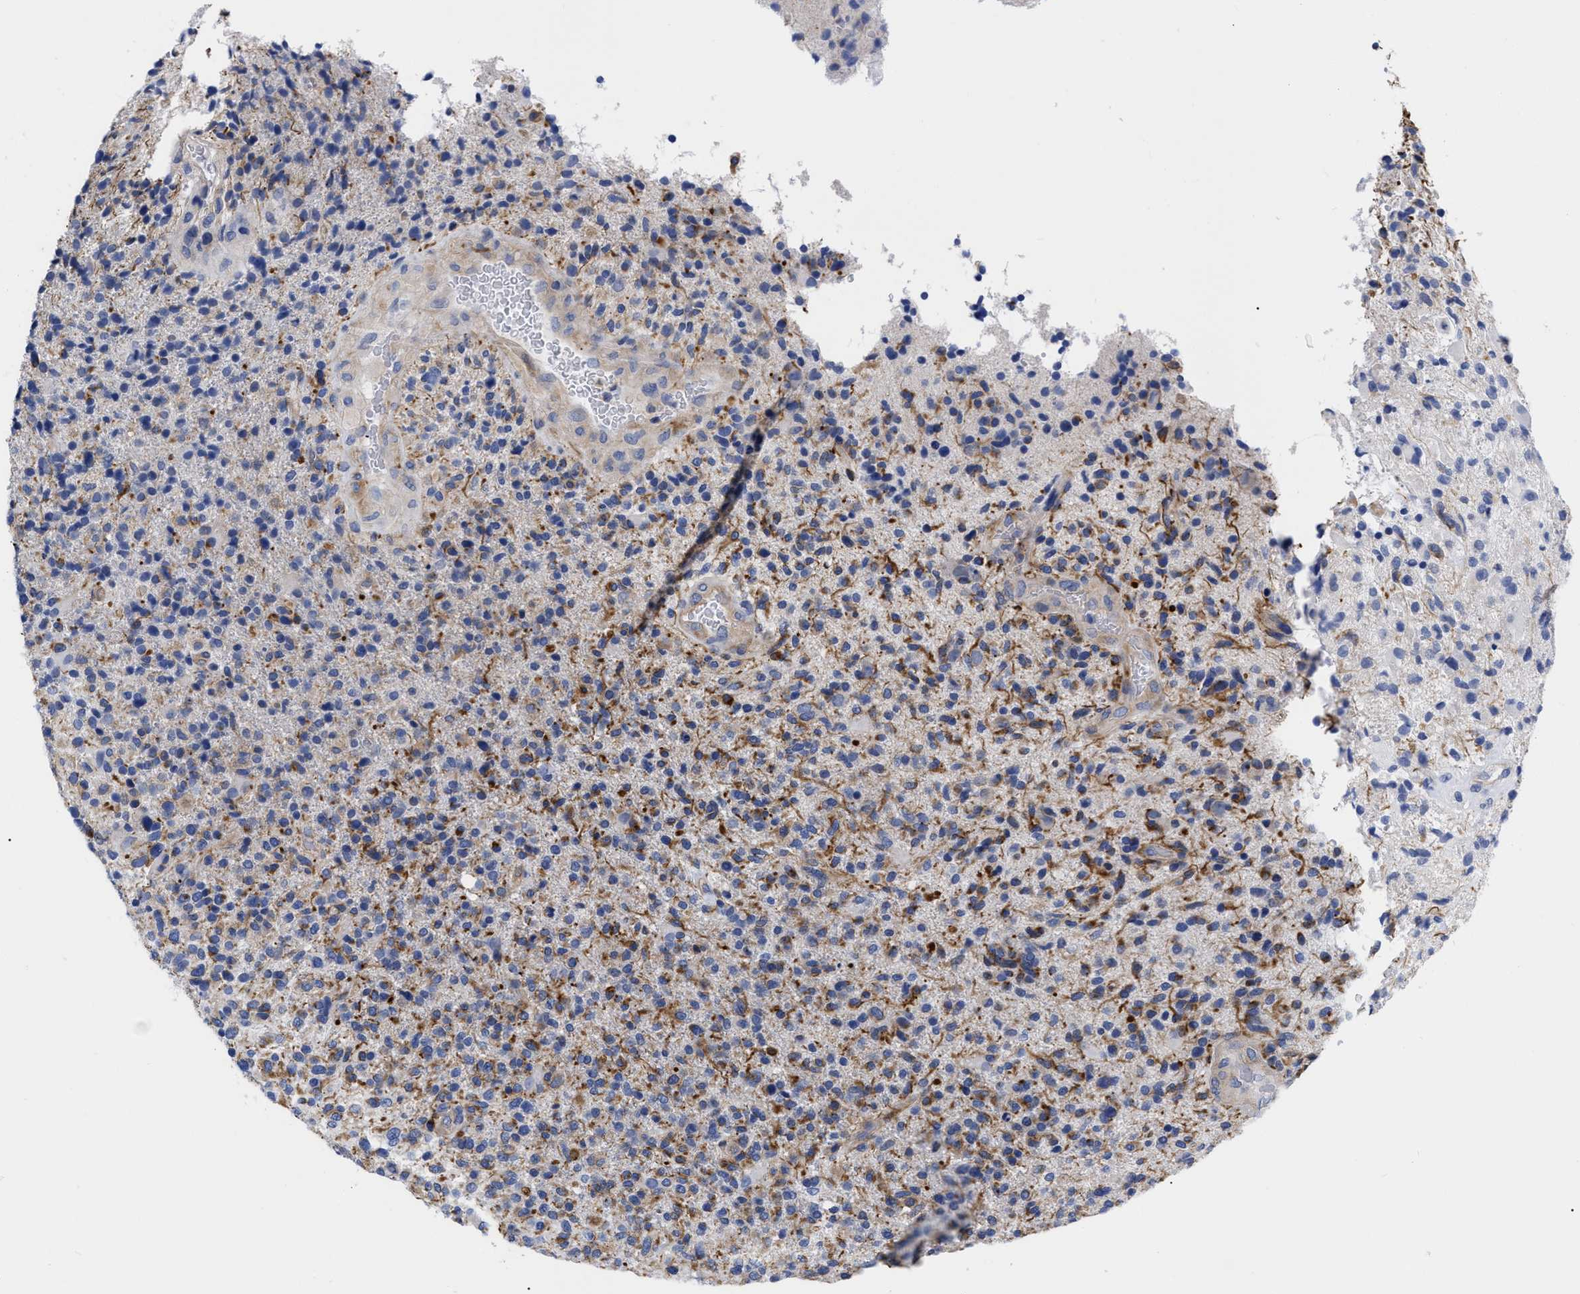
{"staining": {"intensity": "moderate", "quantity": "<25%", "location": "cytoplasmic/membranous"}, "tissue": "glioma", "cell_type": "Tumor cells", "image_type": "cancer", "snomed": [{"axis": "morphology", "description": "Glioma, malignant, High grade"}, {"axis": "topography", "description": "Brain"}], "caption": "This micrograph shows high-grade glioma (malignant) stained with immunohistochemistry (IHC) to label a protein in brown. The cytoplasmic/membranous of tumor cells show moderate positivity for the protein. Nuclei are counter-stained blue.", "gene": "IRAG2", "patient": {"sex": "male", "age": 72}}